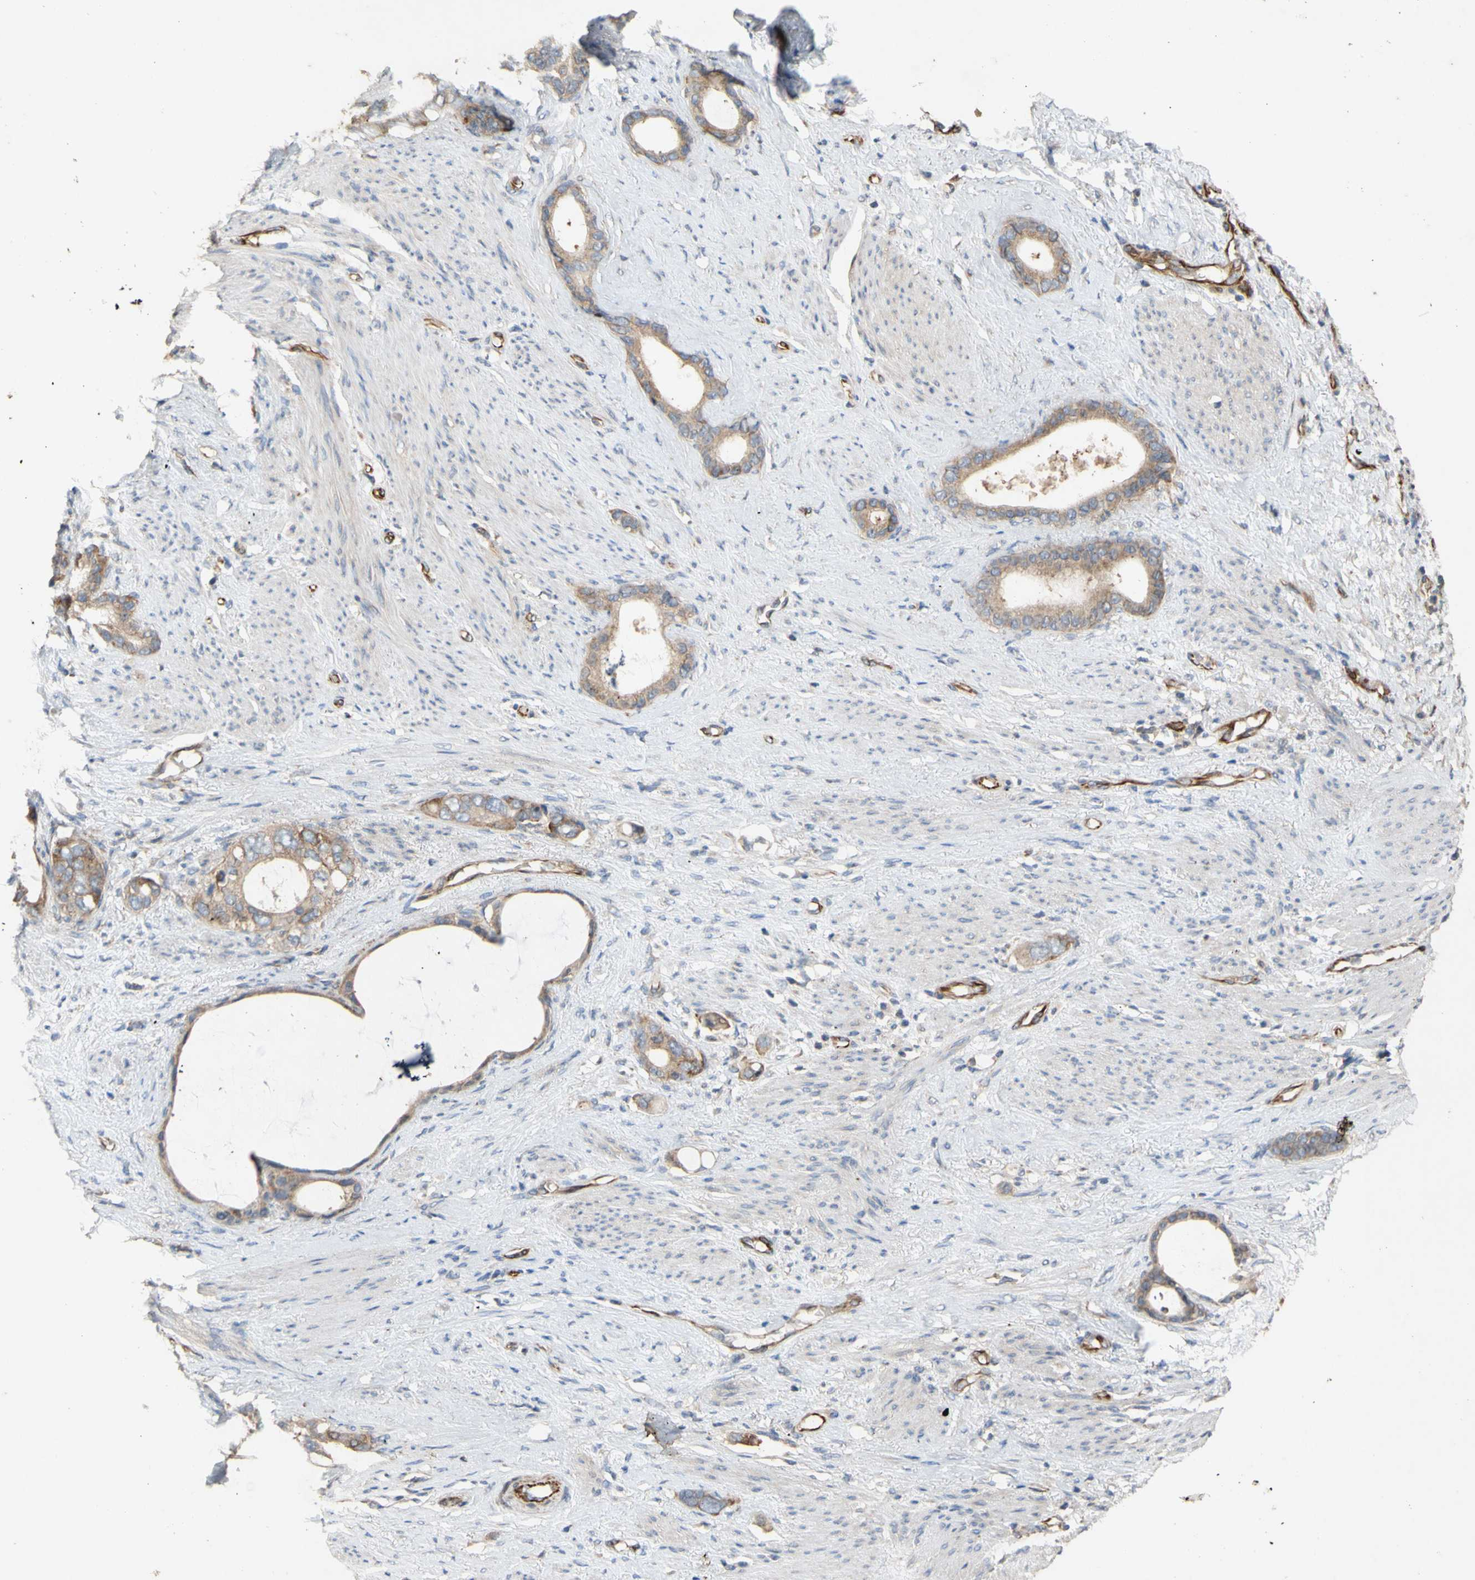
{"staining": {"intensity": "moderate", "quantity": ">75%", "location": "cytoplasmic/membranous"}, "tissue": "stomach cancer", "cell_type": "Tumor cells", "image_type": "cancer", "snomed": [{"axis": "morphology", "description": "Adenocarcinoma, NOS"}, {"axis": "topography", "description": "Stomach"}], "caption": "This image exhibits stomach cancer stained with immunohistochemistry to label a protein in brown. The cytoplasmic/membranous of tumor cells show moderate positivity for the protein. Nuclei are counter-stained blue.", "gene": "EIF2S3", "patient": {"sex": "female", "age": 75}}